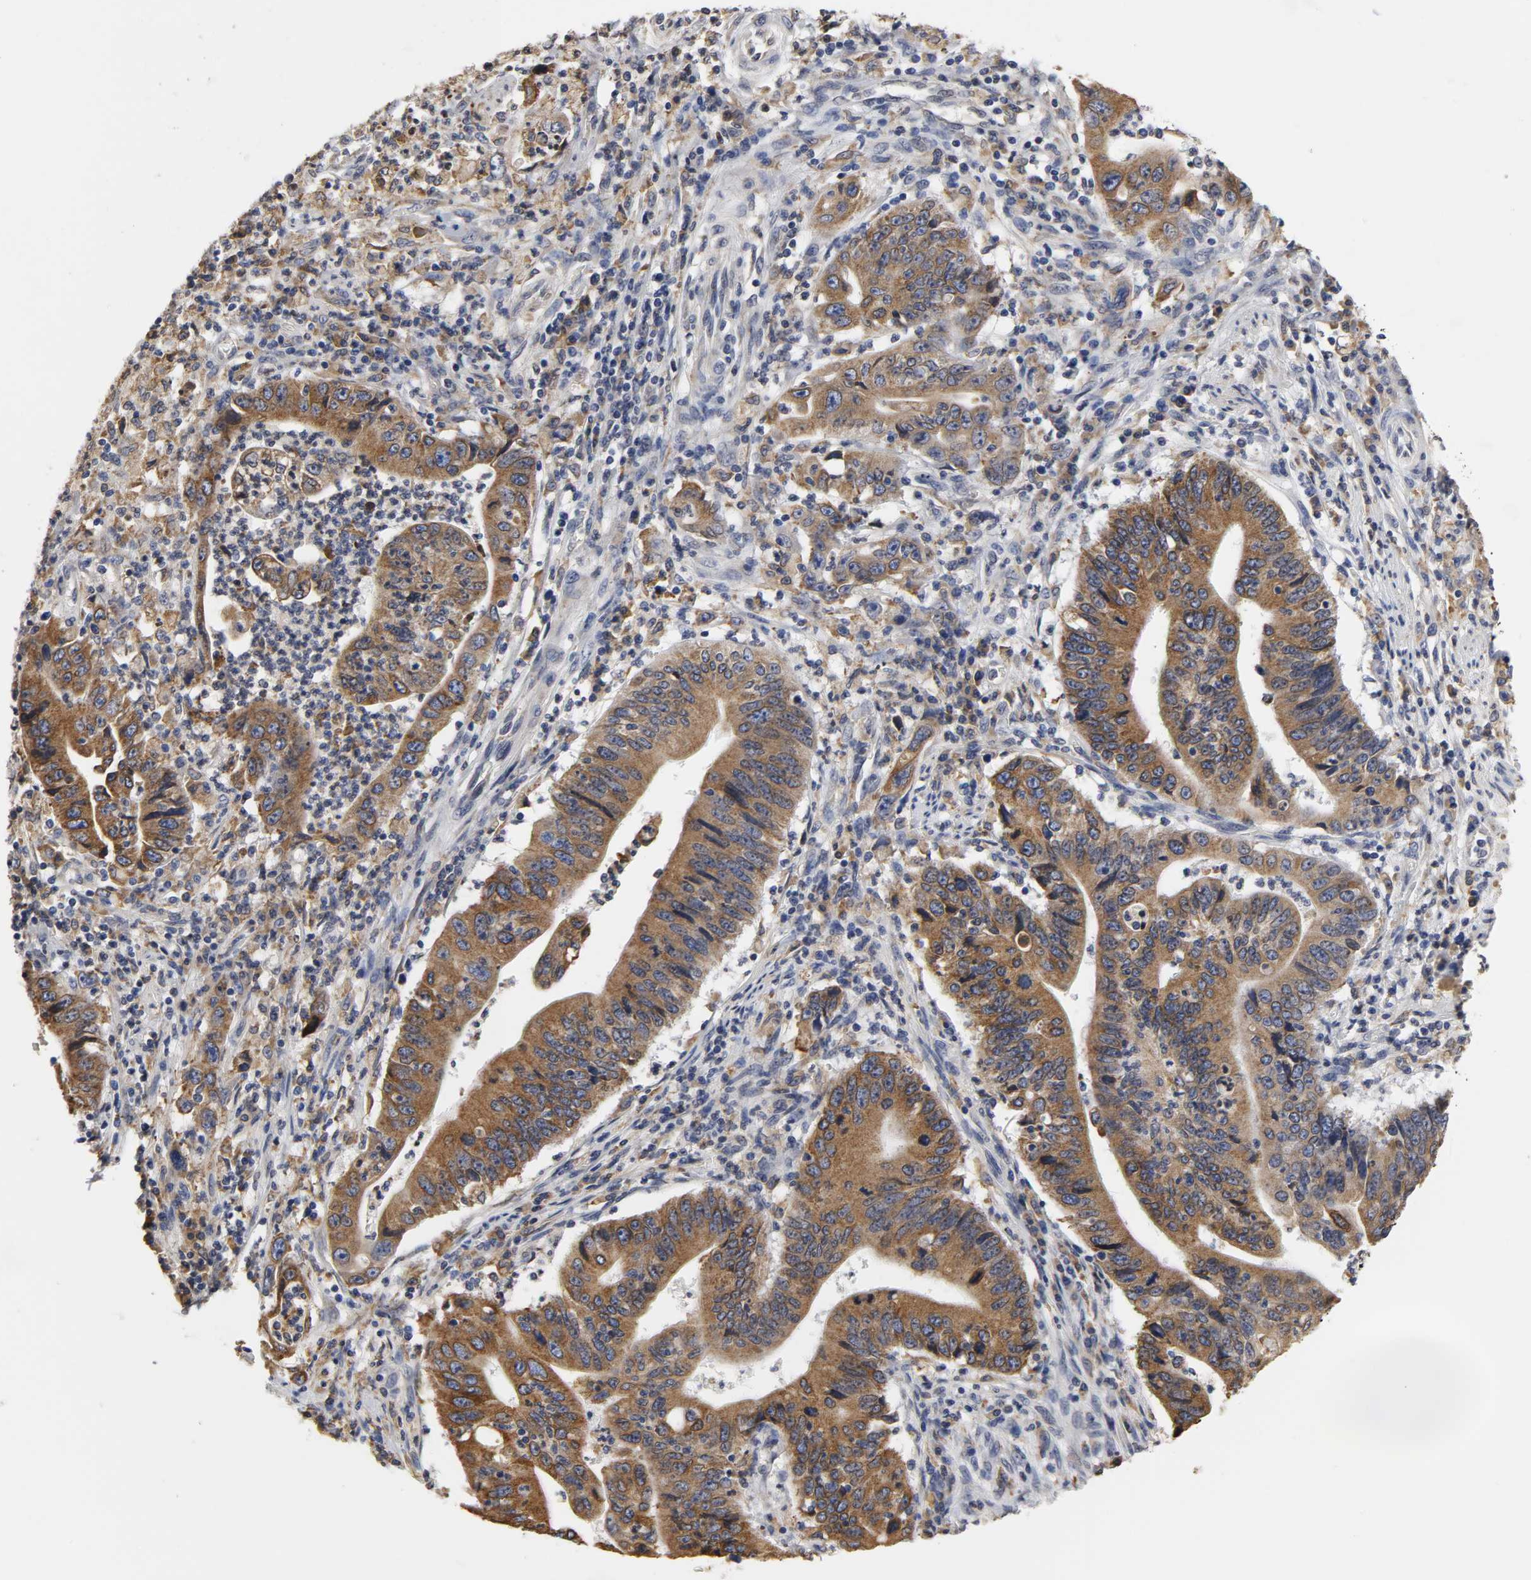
{"staining": {"intensity": "strong", "quantity": ">75%", "location": "cytoplasmic/membranous"}, "tissue": "pancreatic cancer", "cell_type": "Tumor cells", "image_type": "cancer", "snomed": [{"axis": "morphology", "description": "Adenocarcinoma, NOS"}, {"axis": "topography", "description": "Pancreas"}], "caption": "Immunohistochemistry histopathology image of neoplastic tissue: adenocarcinoma (pancreatic) stained using immunohistochemistry (IHC) displays high levels of strong protein expression localized specifically in the cytoplasmic/membranous of tumor cells, appearing as a cytoplasmic/membranous brown color.", "gene": "HCK", "patient": {"sex": "female", "age": 48}}